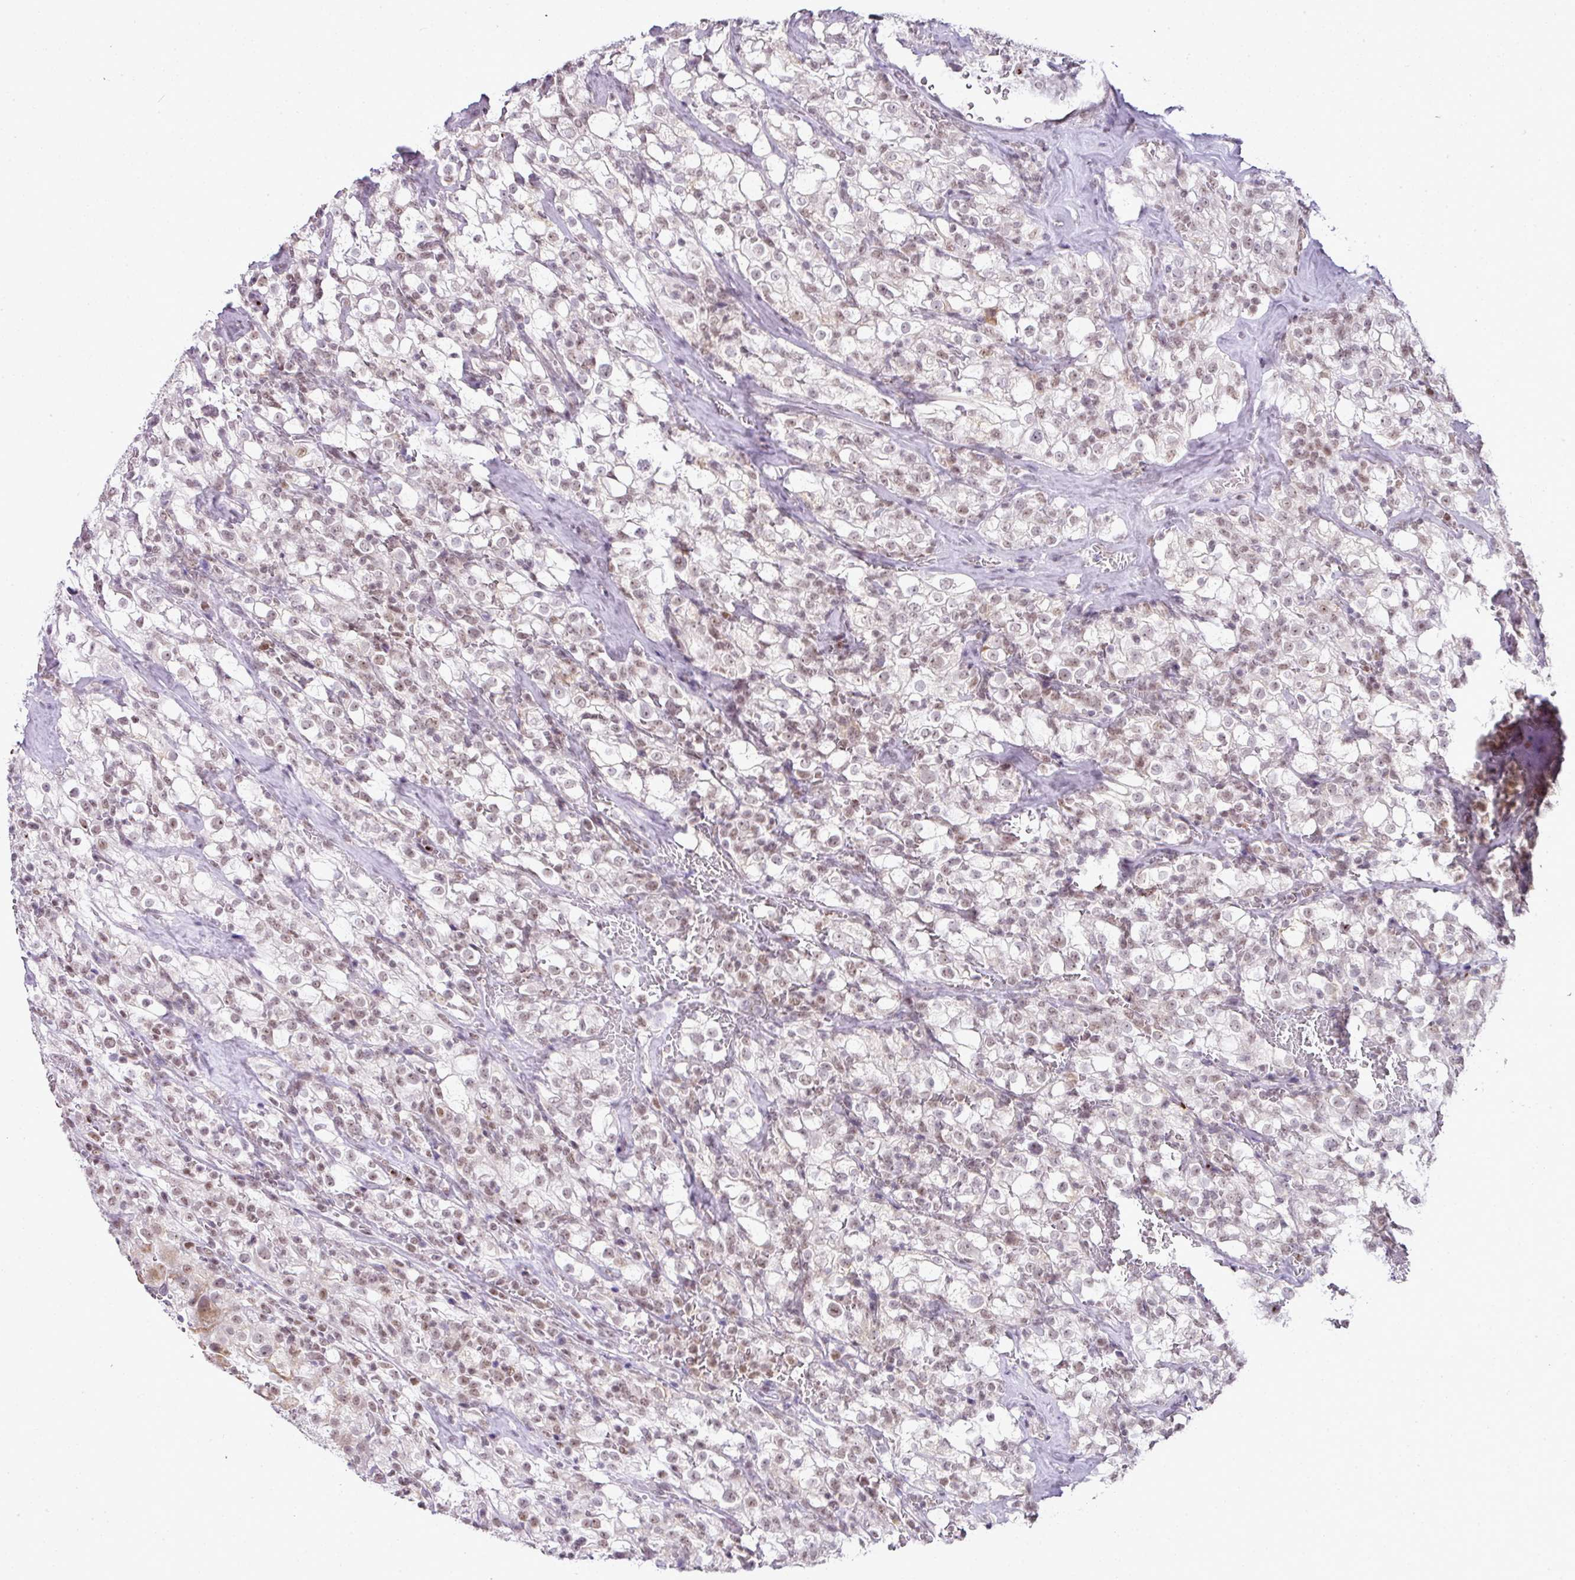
{"staining": {"intensity": "negative", "quantity": "none", "location": "none"}, "tissue": "renal cancer", "cell_type": "Tumor cells", "image_type": "cancer", "snomed": [{"axis": "morphology", "description": "Adenocarcinoma, NOS"}, {"axis": "topography", "description": "Kidney"}], "caption": "Adenocarcinoma (renal) was stained to show a protein in brown. There is no significant expression in tumor cells.", "gene": "FAM32A", "patient": {"sex": "female", "age": 74}}